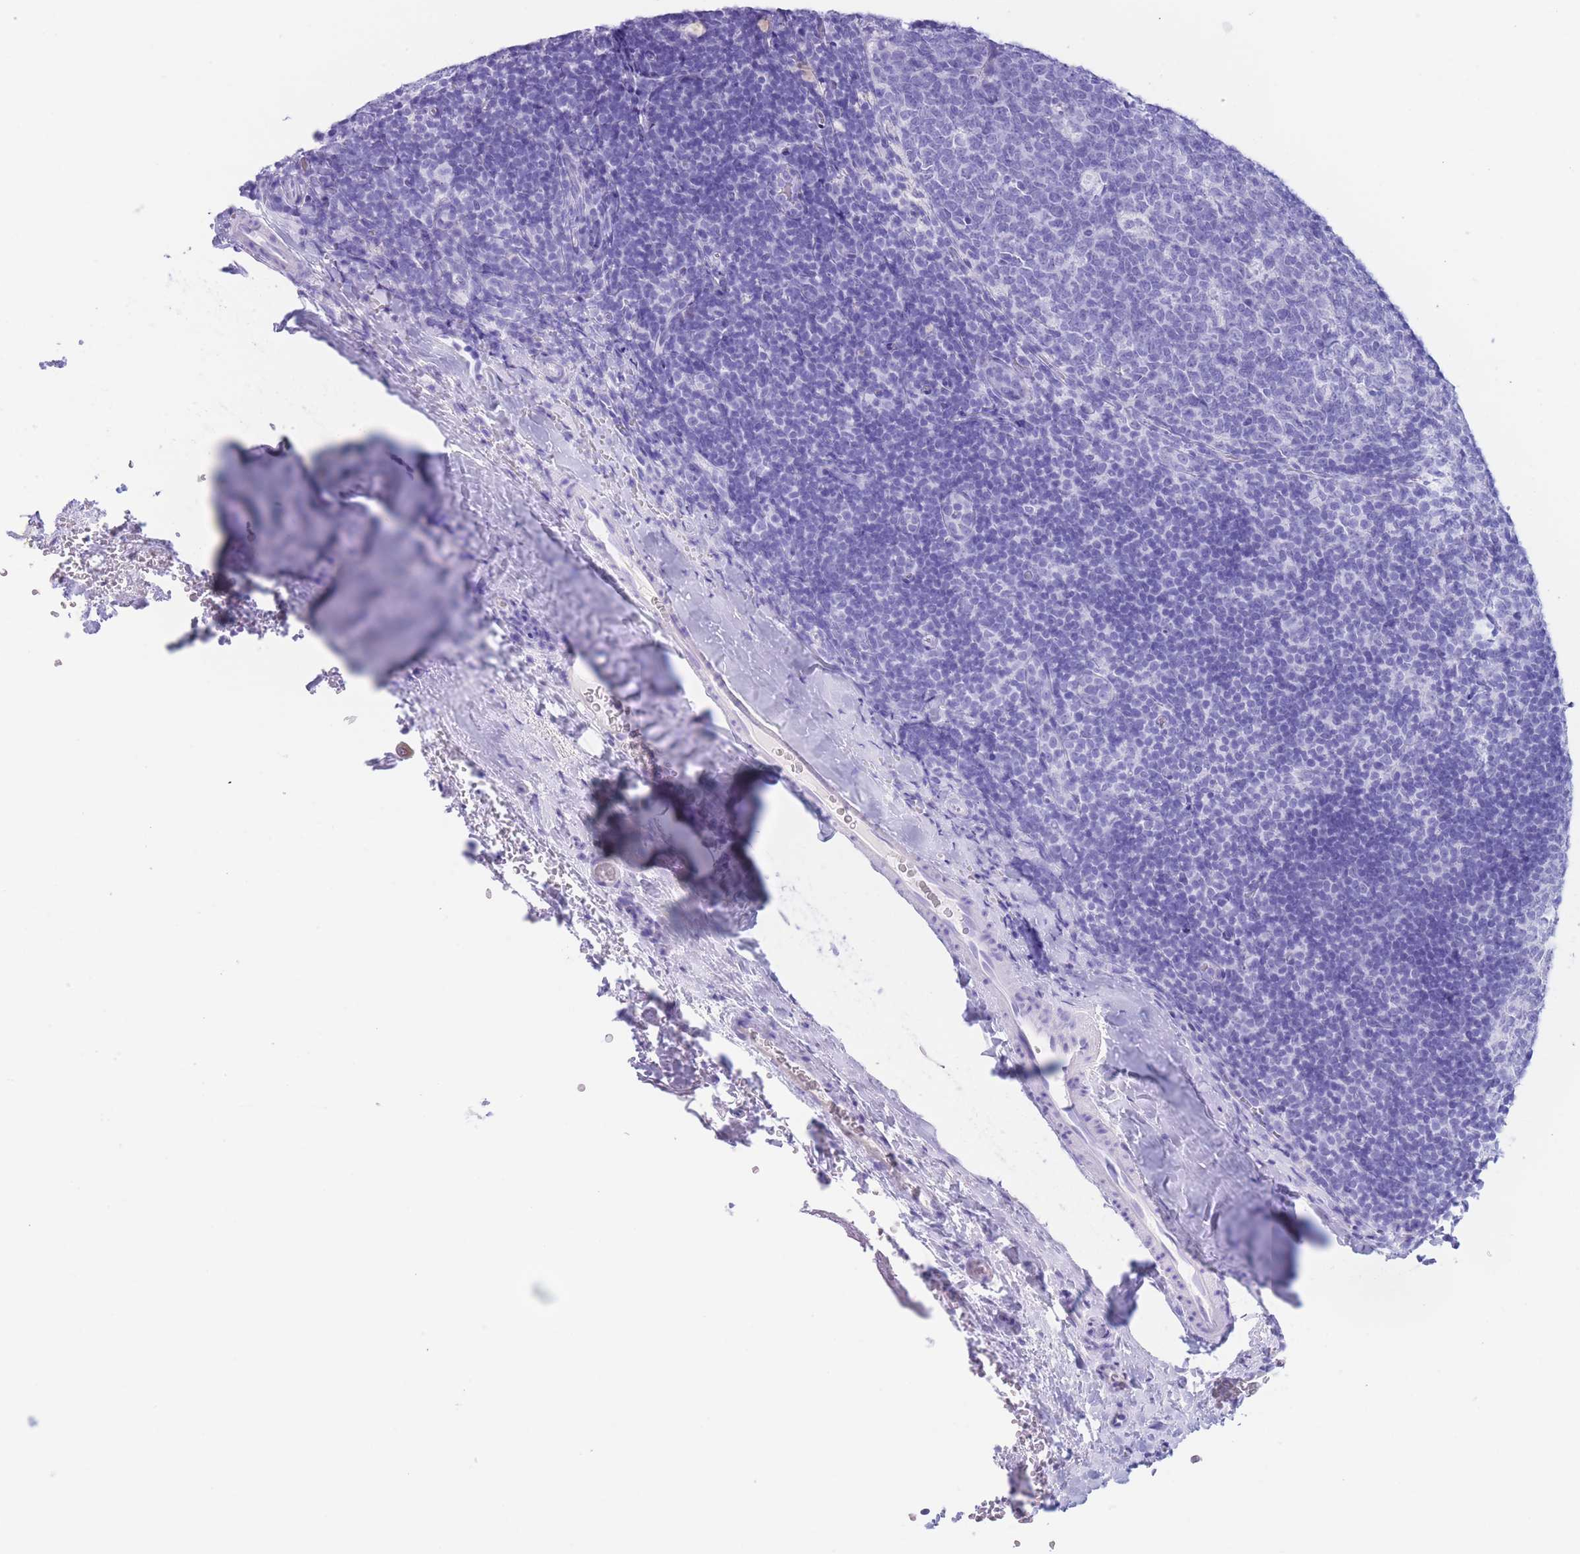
{"staining": {"intensity": "negative", "quantity": "none", "location": "none"}, "tissue": "tonsil", "cell_type": "Germinal center cells", "image_type": "normal", "snomed": [{"axis": "morphology", "description": "Normal tissue, NOS"}, {"axis": "topography", "description": "Tonsil"}], "caption": "The micrograph displays no significant staining in germinal center cells of tonsil.", "gene": "SLCO1B1", "patient": {"sex": "male", "age": 17}}